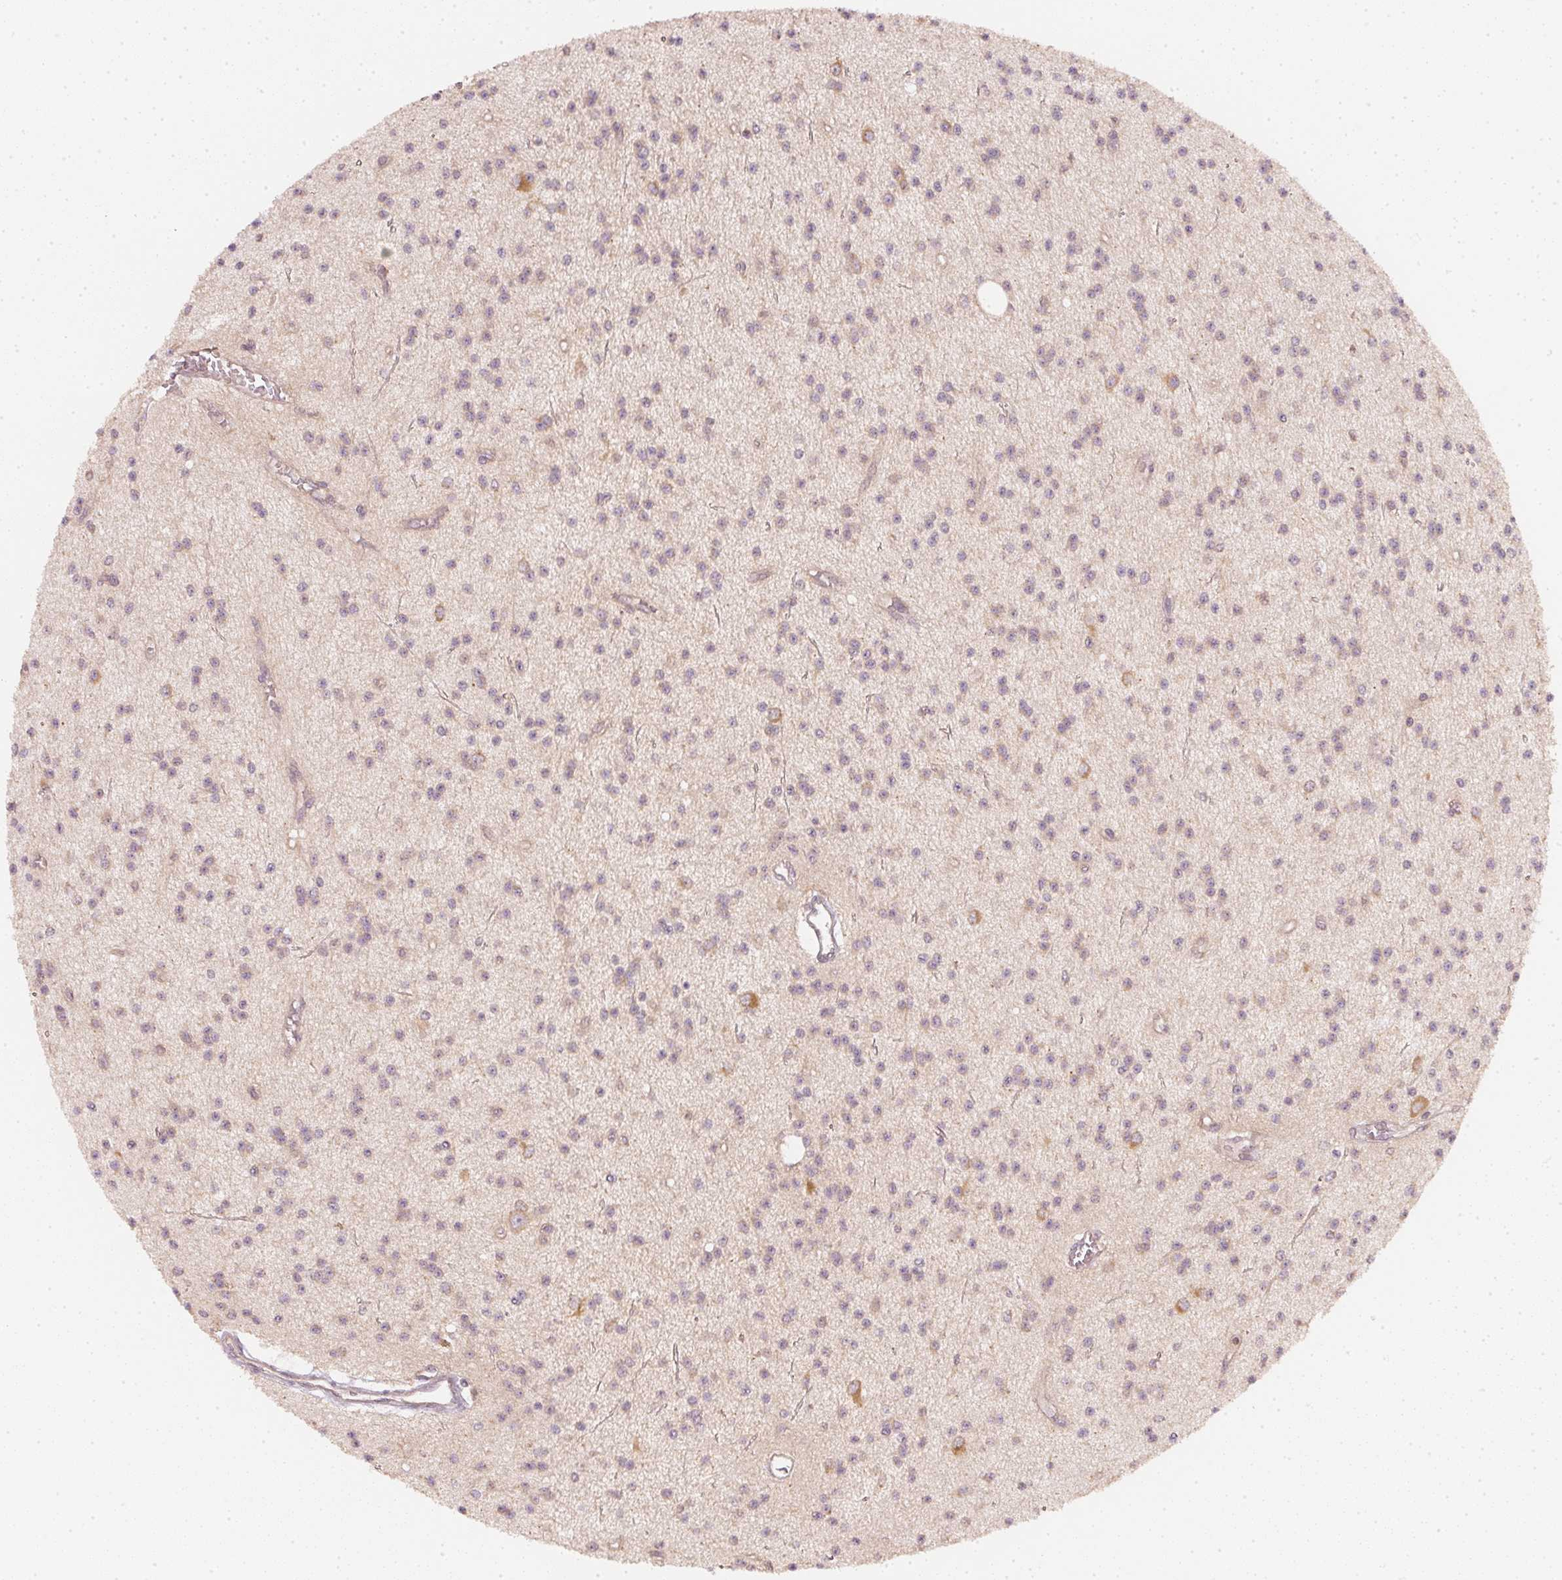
{"staining": {"intensity": "moderate", "quantity": "<25%", "location": "cytoplasmic/membranous"}, "tissue": "glioma", "cell_type": "Tumor cells", "image_type": "cancer", "snomed": [{"axis": "morphology", "description": "Glioma, malignant, Low grade"}, {"axis": "topography", "description": "Brain"}], "caption": "Tumor cells exhibit moderate cytoplasmic/membranous positivity in about <25% of cells in glioma. (Brightfield microscopy of DAB IHC at high magnification).", "gene": "WDR54", "patient": {"sex": "male", "age": 27}}